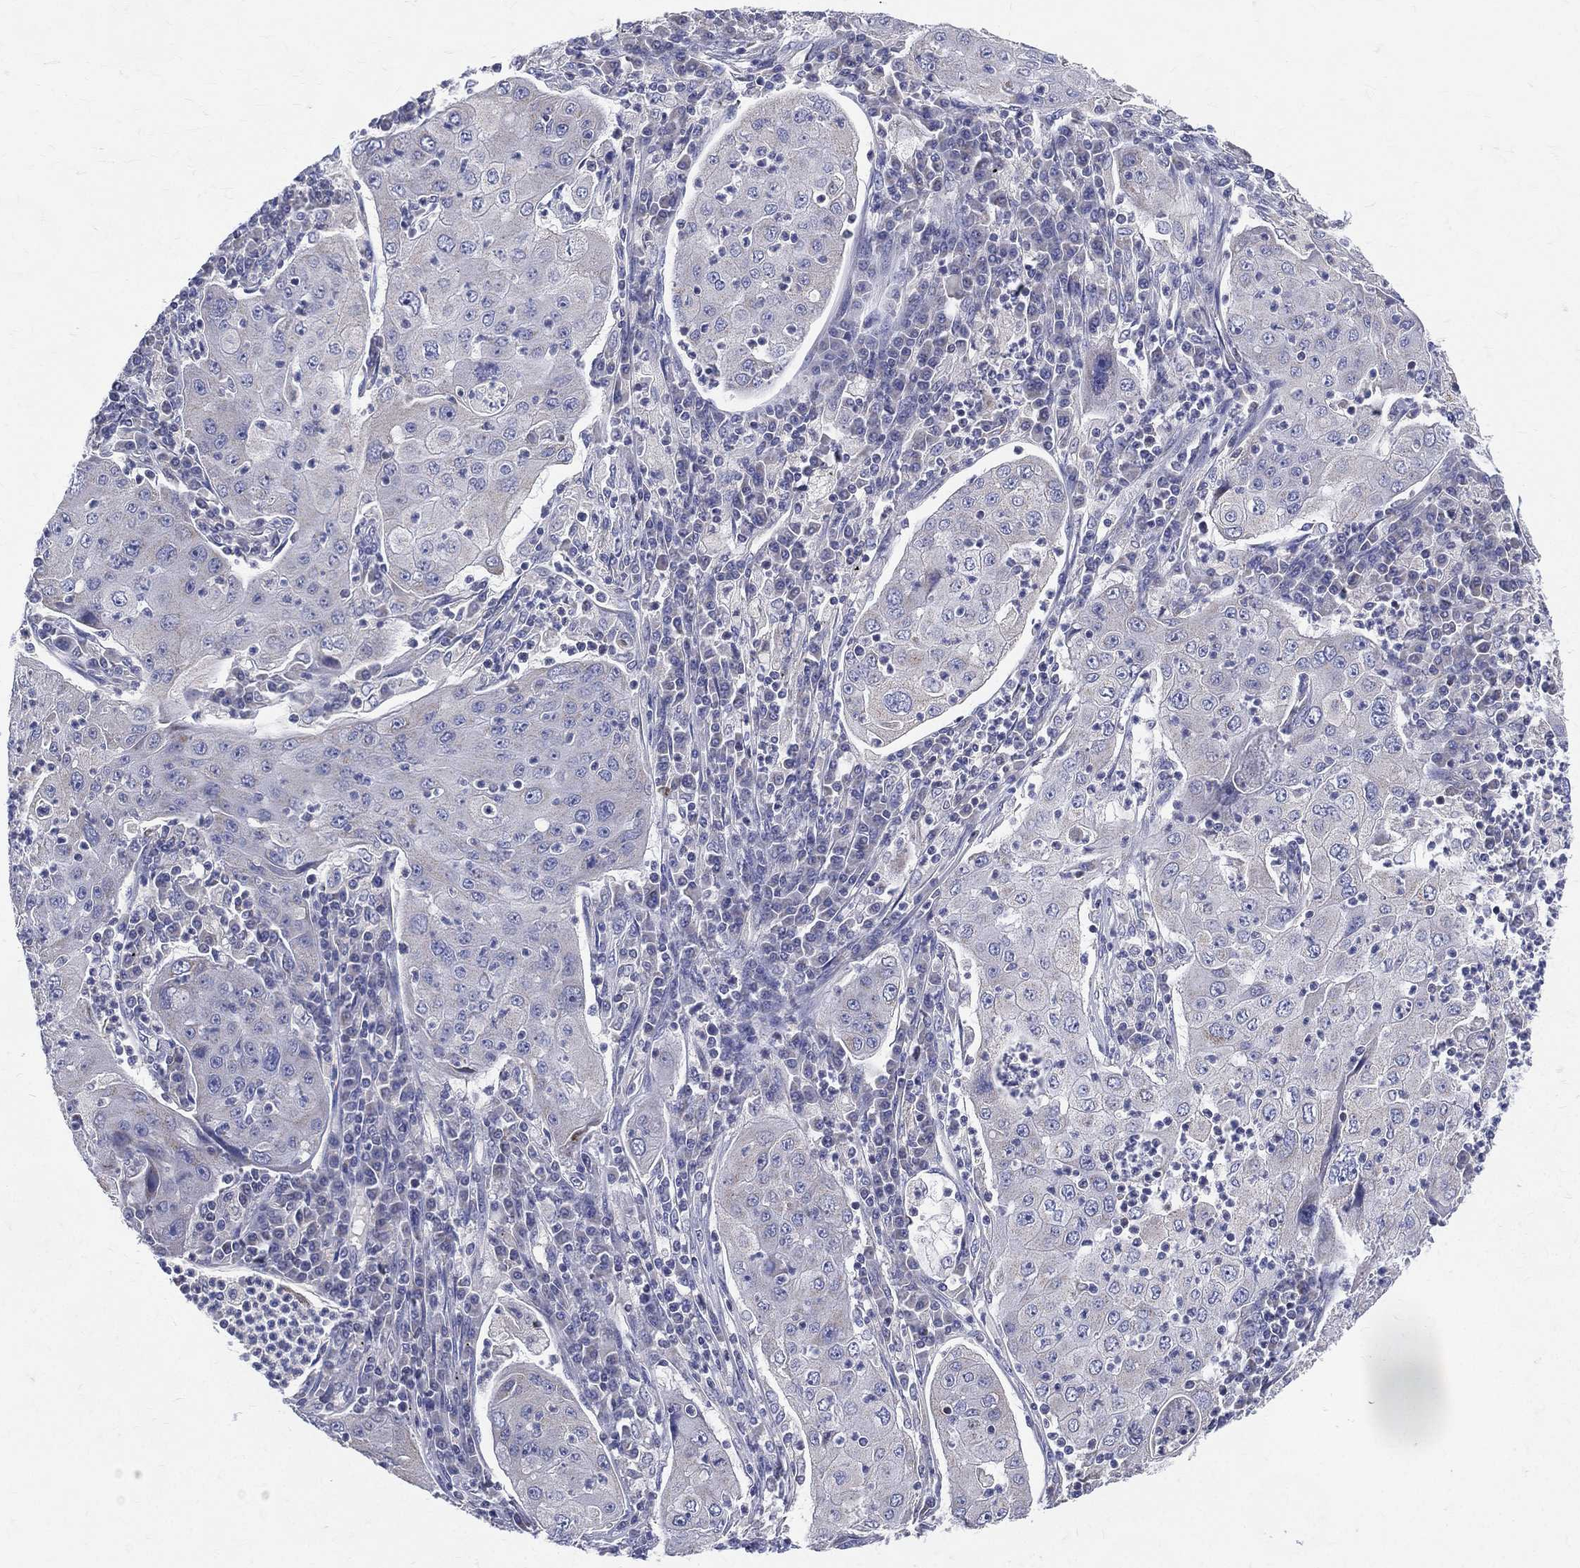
{"staining": {"intensity": "negative", "quantity": "none", "location": "none"}, "tissue": "lung cancer", "cell_type": "Tumor cells", "image_type": "cancer", "snomed": [{"axis": "morphology", "description": "Squamous cell carcinoma, NOS"}, {"axis": "topography", "description": "Lung"}], "caption": "This is an IHC micrograph of human lung cancer (squamous cell carcinoma). There is no expression in tumor cells.", "gene": "PWWP3A", "patient": {"sex": "female", "age": 59}}